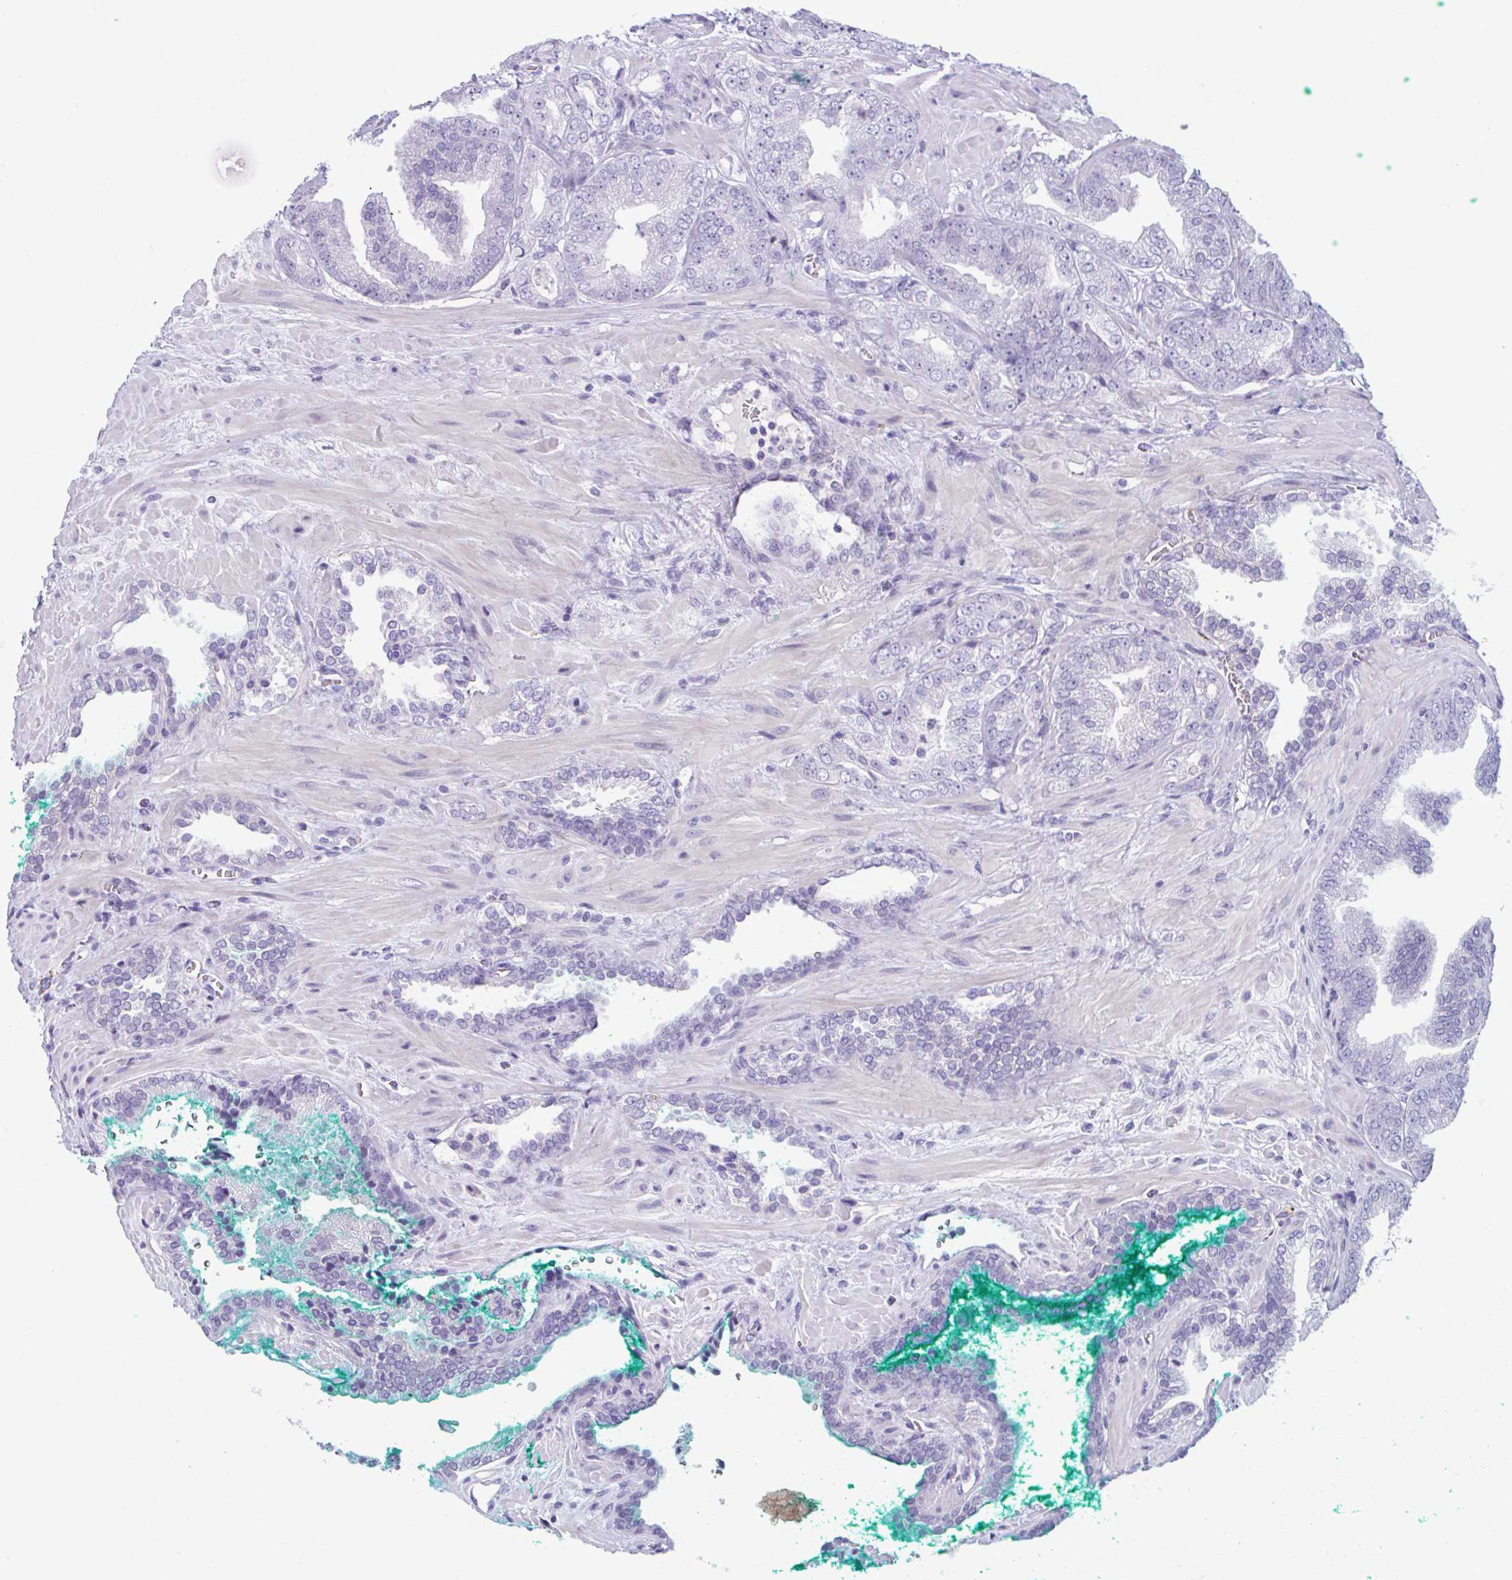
{"staining": {"intensity": "negative", "quantity": "none", "location": "none"}, "tissue": "prostate cancer", "cell_type": "Tumor cells", "image_type": "cancer", "snomed": [{"axis": "morphology", "description": "Adenocarcinoma, High grade"}, {"axis": "topography", "description": "Prostate"}], "caption": "IHC image of neoplastic tissue: human prostate cancer (high-grade adenocarcinoma) stained with DAB (3,3'-diaminobenzidine) shows no significant protein expression in tumor cells.", "gene": "C12orf71", "patient": {"sex": "male", "age": 68}}